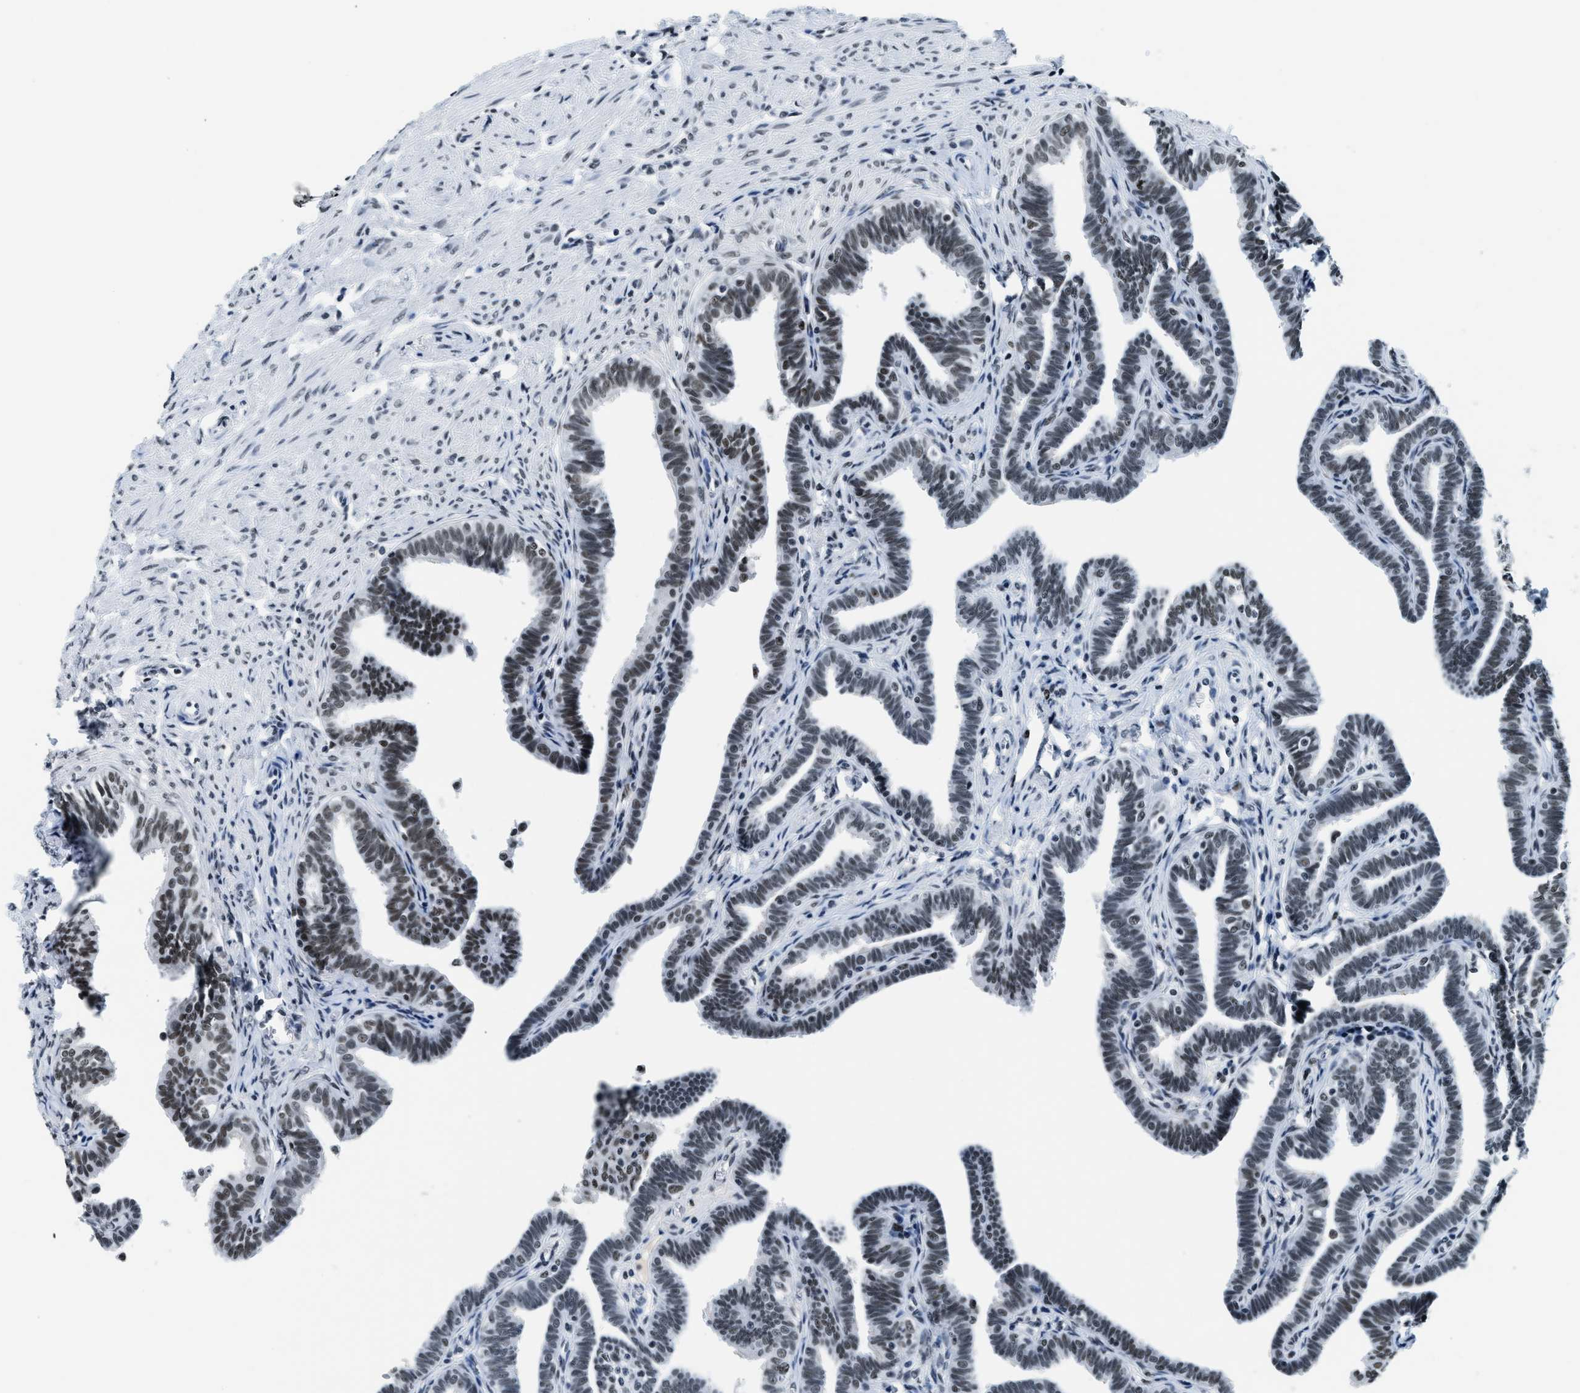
{"staining": {"intensity": "moderate", "quantity": ">75%", "location": "nuclear"}, "tissue": "fallopian tube", "cell_type": "Glandular cells", "image_type": "normal", "snomed": [{"axis": "morphology", "description": "Normal tissue, NOS"}, {"axis": "topography", "description": "Fallopian tube"}, {"axis": "topography", "description": "Ovary"}], "caption": "The immunohistochemical stain highlights moderate nuclear positivity in glandular cells of benign fallopian tube. (DAB IHC with brightfield microscopy, high magnification).", "gene": "TOP1", "patient": {"sex": "female", "age": 23}}